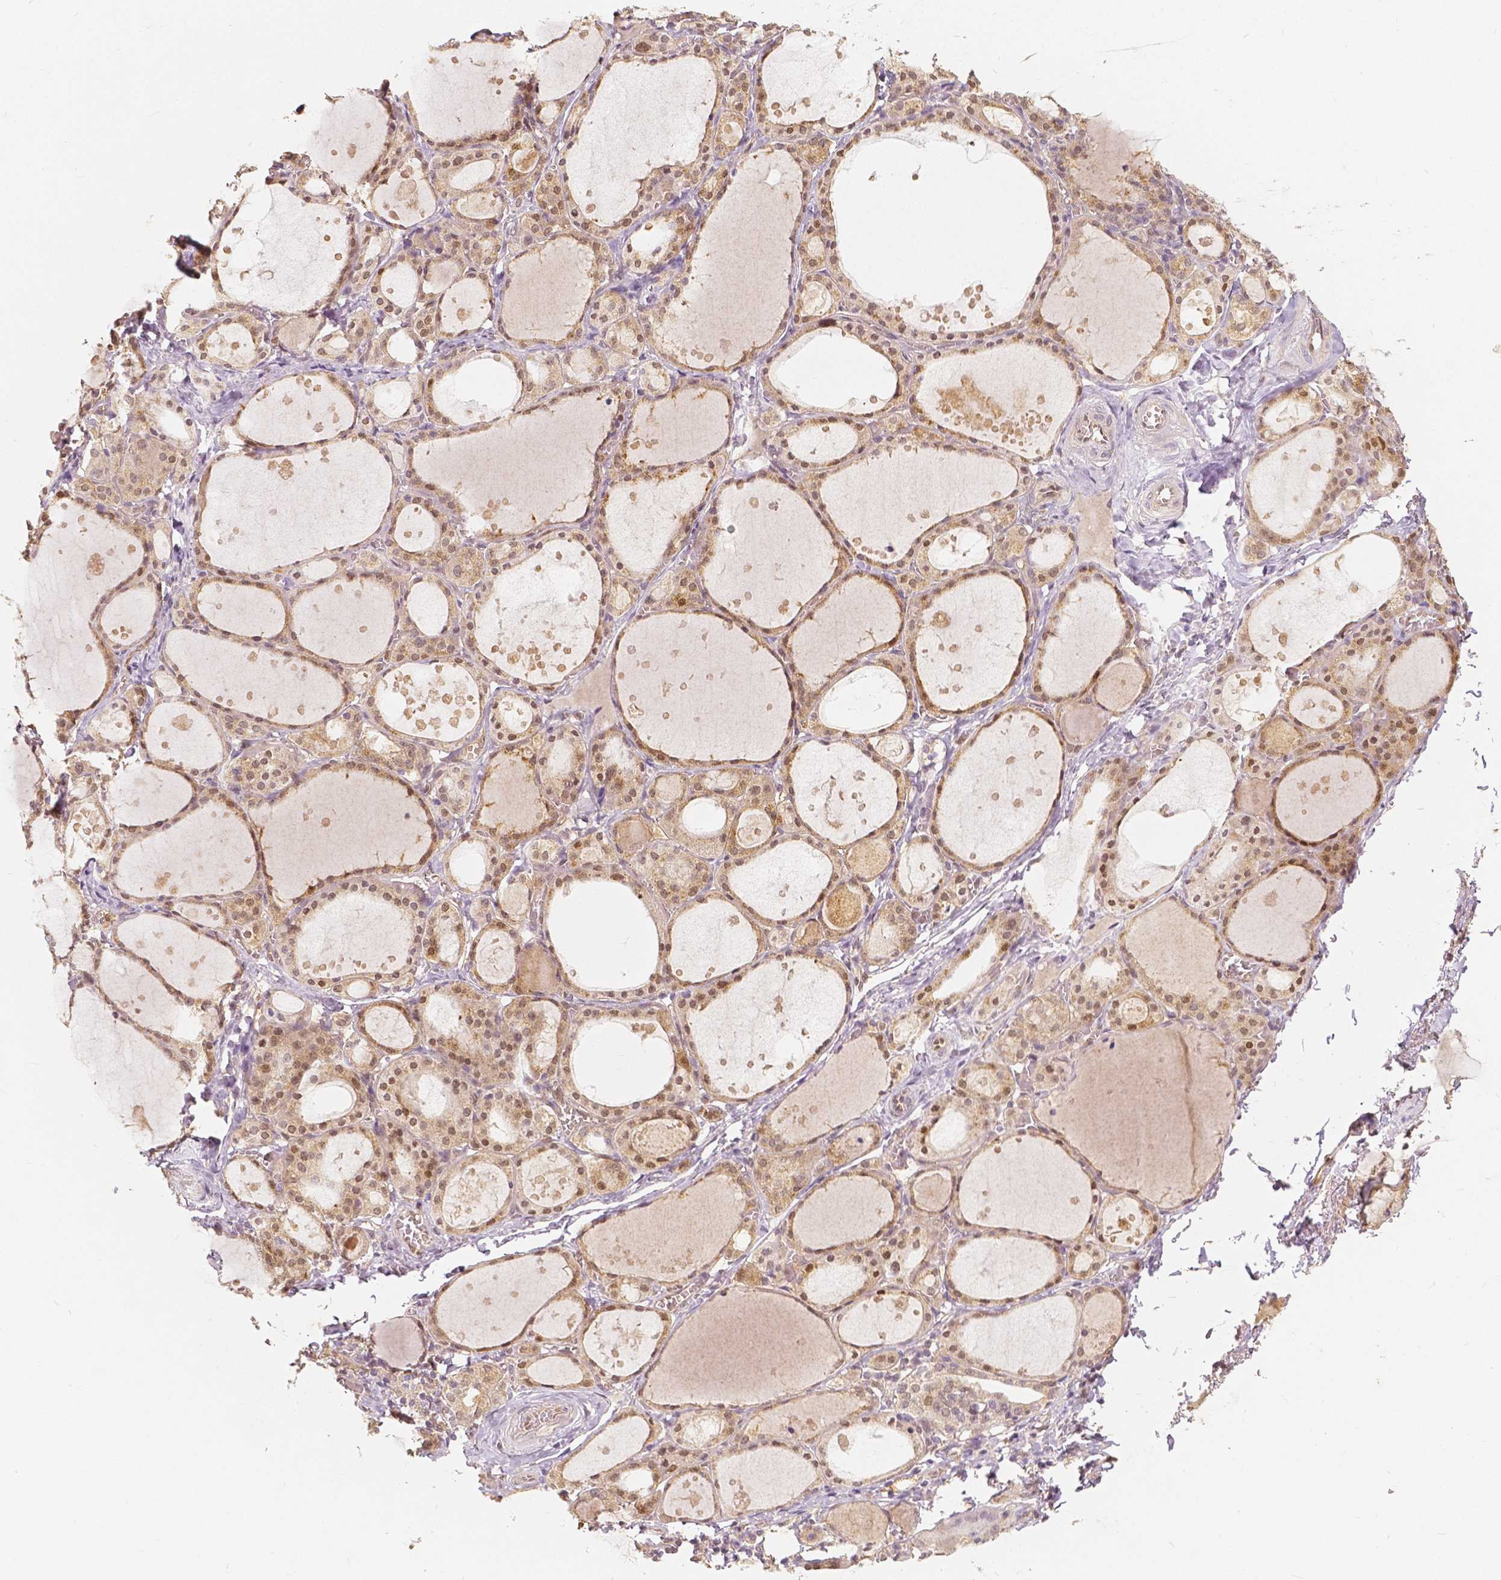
{"staining": {"intensity": "moderate", "quantity": ">75%", "location": "cytoplasmic/membranous,nuclear"}, "tissue": "thyroid gland", "cell_type": "Glandular cells", "image_type": "normal", "snomed": [{"axis": "morphology", "description": "Normal tissue, NOS"}, {"axis": "topography", "description": "Thyroid gland"}], "caption": "The photomicrograph displays staining of unremarkable thyroid gland, revealing moderate cytoplasmic/membranous,nuclear protein expression (brown color) within glandular cells. The protein of interest is stained brown, and the nuclei are stained in blue (DAB IHC with brightfield microscopy, high magnification).", "gene": "NAPRT", "patient": {"sex": "male", "age": 68}}